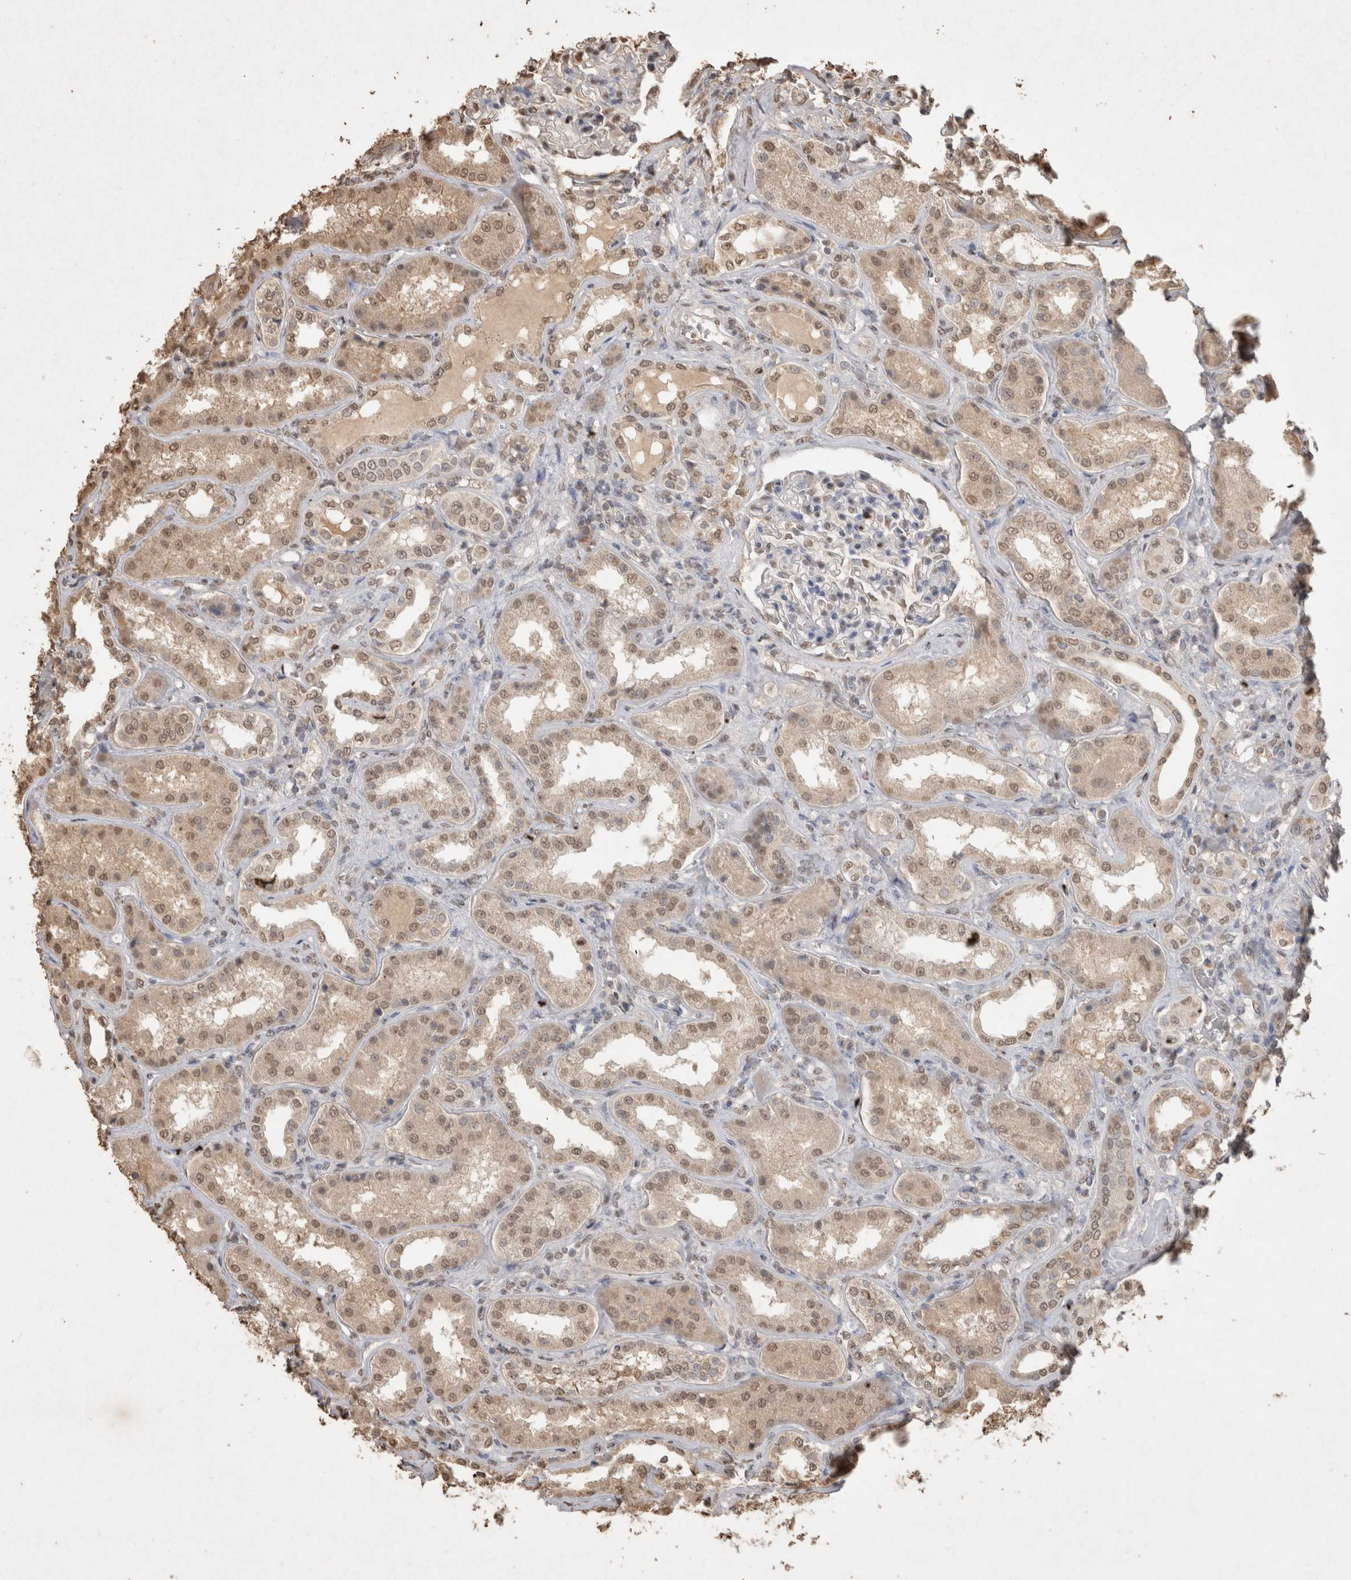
{"staining": {"intensity": "moderate", "quantity": "<25%", "location": "nuclear"}, "tissue": "kidney", "cell_type": "Cells in glomeruli", "image_type": "normal", "snomed": [{"axis": "morphology", "description": "Normal tissue, NOS"}, {"axis": "topography", "description": "Kidney"}], "caption": "Immunohistochemistry (IHC) (DAB (3,3'-diaminobenzidine)) staining of benign human kidney shows moderate nuclear protein positivity in about <25% of cells in glomeruli.", "gene": "MLX", "patient": {"sex": "female", "age": 56}}